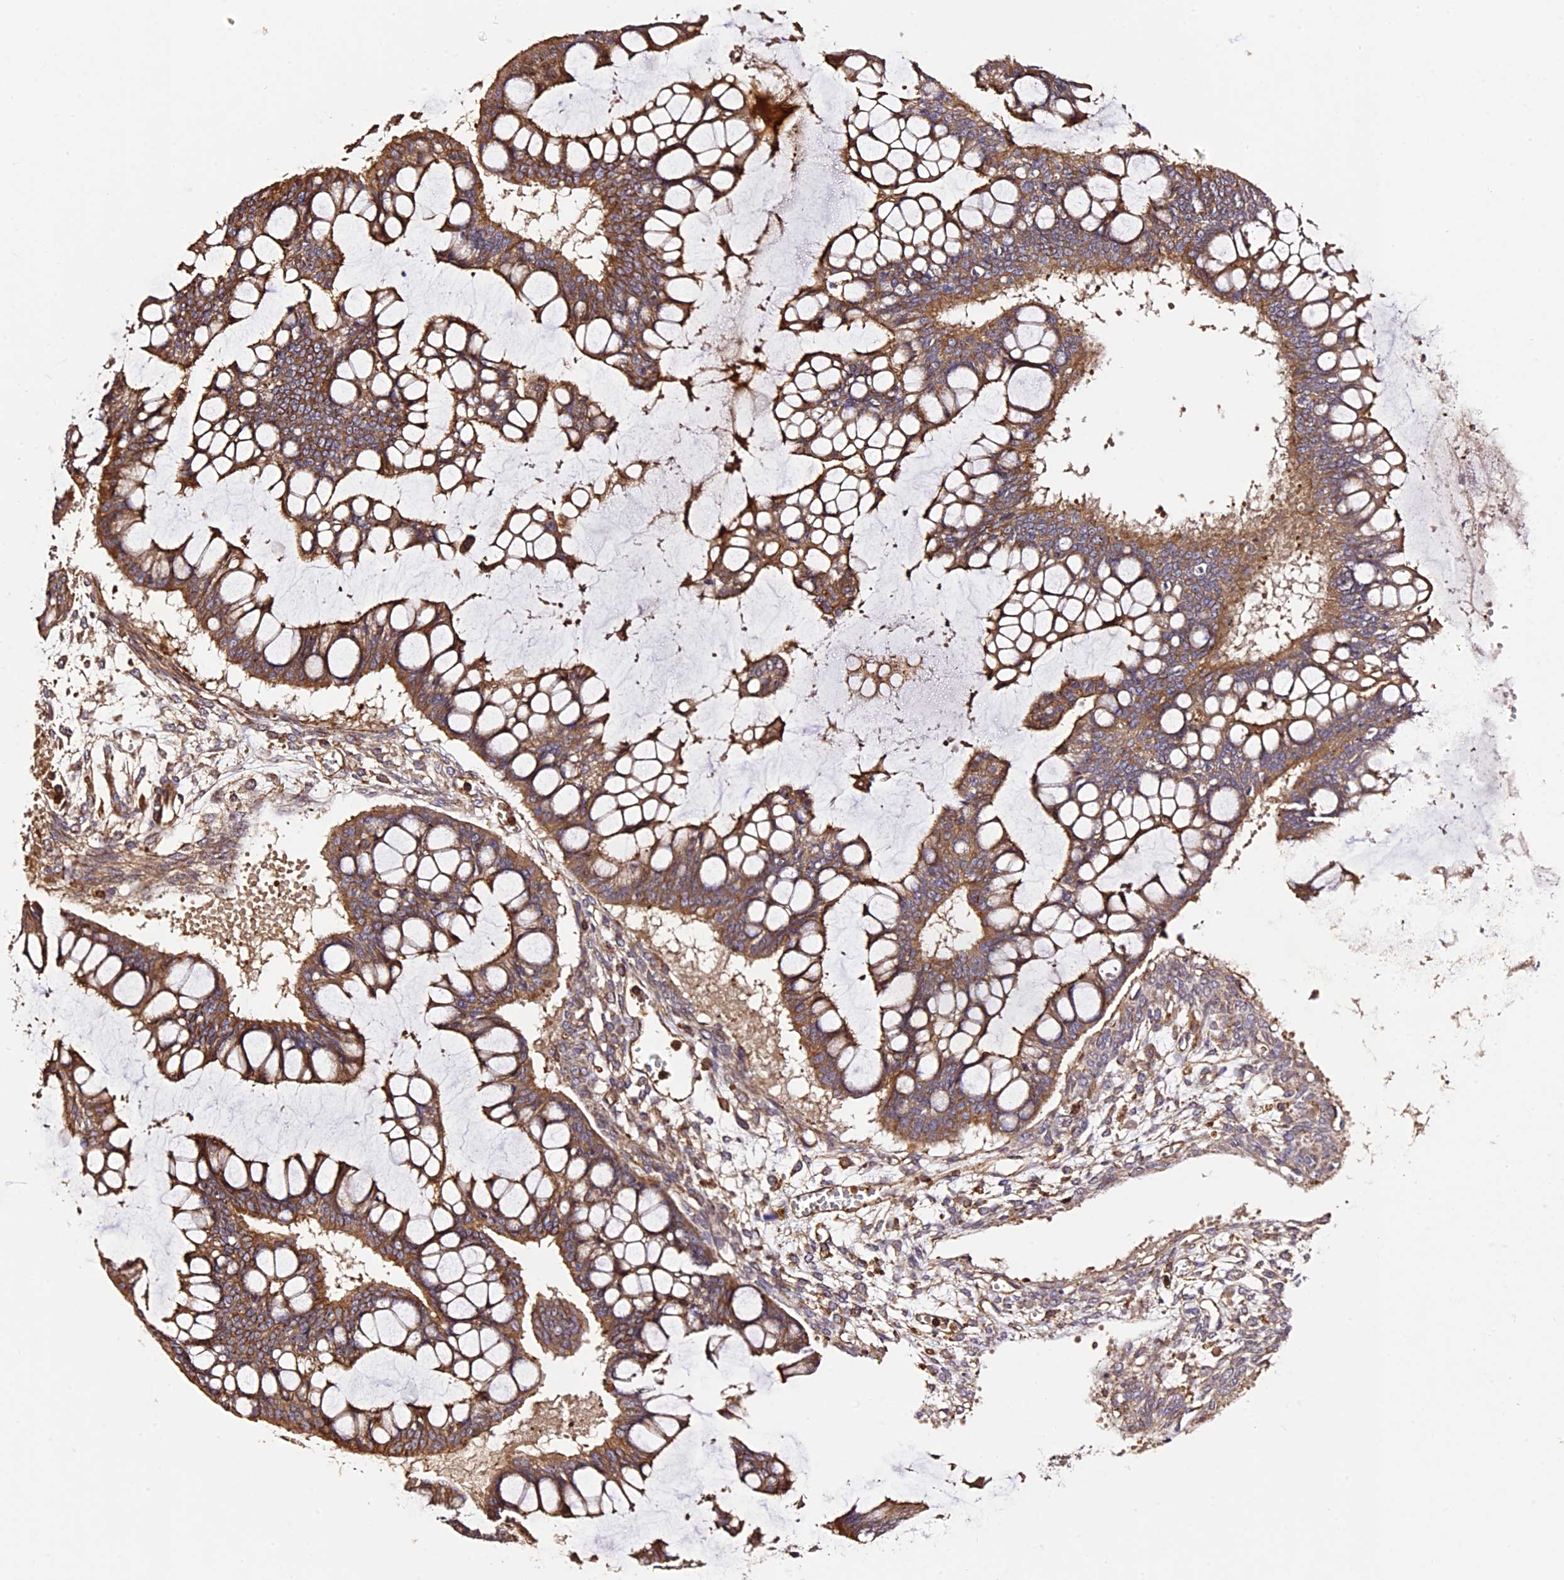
{"staining": {"intensity": "moderate", "quantity": ">75%", "location": "cytoplasmic/membranous"}, "tissue": "ovarian cancer", "cell_type": "Tumor cells", "image_type": "cancer", "snomed": [{"axis": "morphology", "description": "Cystadenocarcinoma, mucinous, NOS"}, {"axis": "topography", "description": "Ovary"}], "caption": "This is a photomicrograph of immunohistochemistry (IHC) staining of ovarian cancer (mucinous cystadenocarcinoma), which shows moderate expression in the cytoplasmic/membranous of tumor cells.", "gene": "RAPSN", "patient": {"sex": "female", "age": 73}}